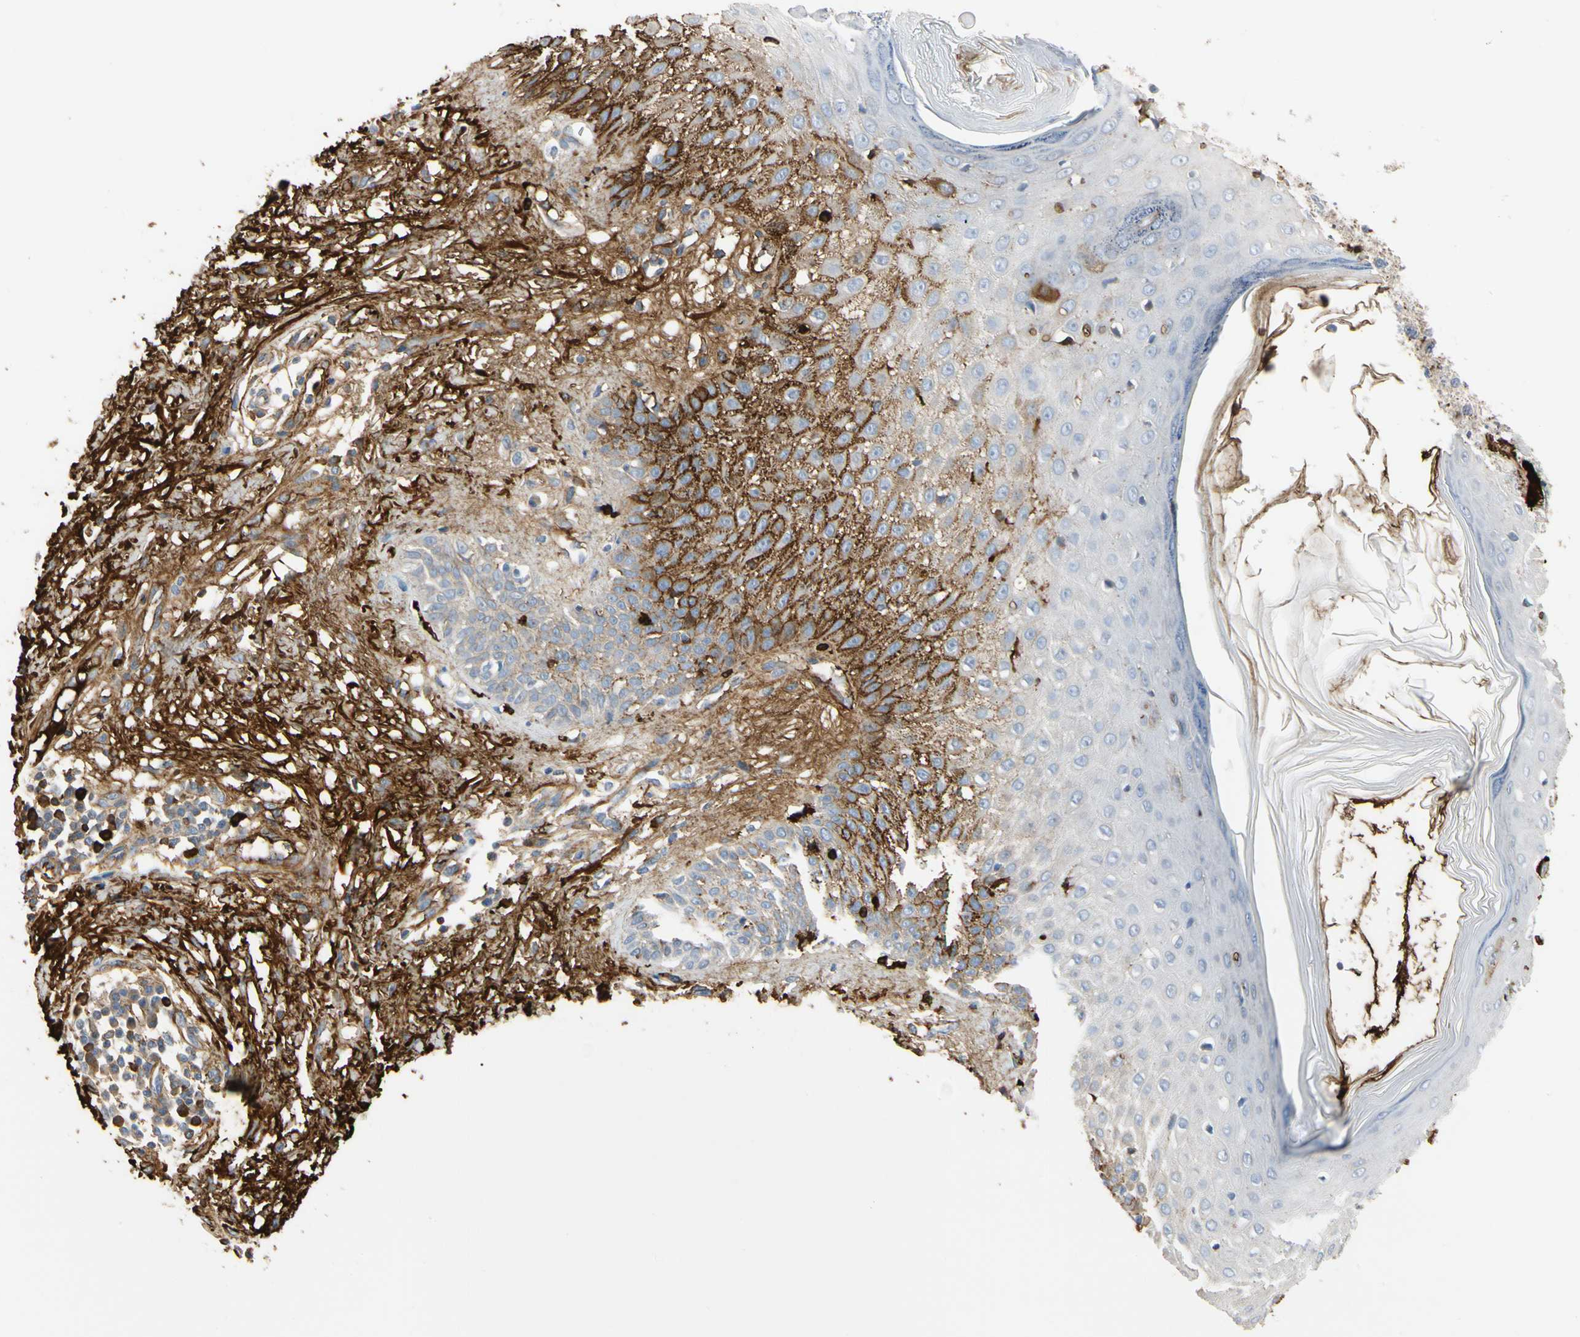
{"staining": {"intensity": "moderate", "quantity": ">75%", "location": "cytoplasmic/membranous"}, "tissue": "skin cancer", "cell_type": "Tumor cells", "image_type": "cancer", "snomed": [{"axis": "morphology", "description": "Squamous cell carcinoma, NOS"}, {"axis": "topography", "description": "Skin"}], "caption": "Skin cancer was stained to show a protein in brown. There is medium levels of moderate cytoplasmic/membranous positivity in approximately >75% of tumor cells.", "gene": "FGB", "patient": {"sex": "female", "age": 78}}